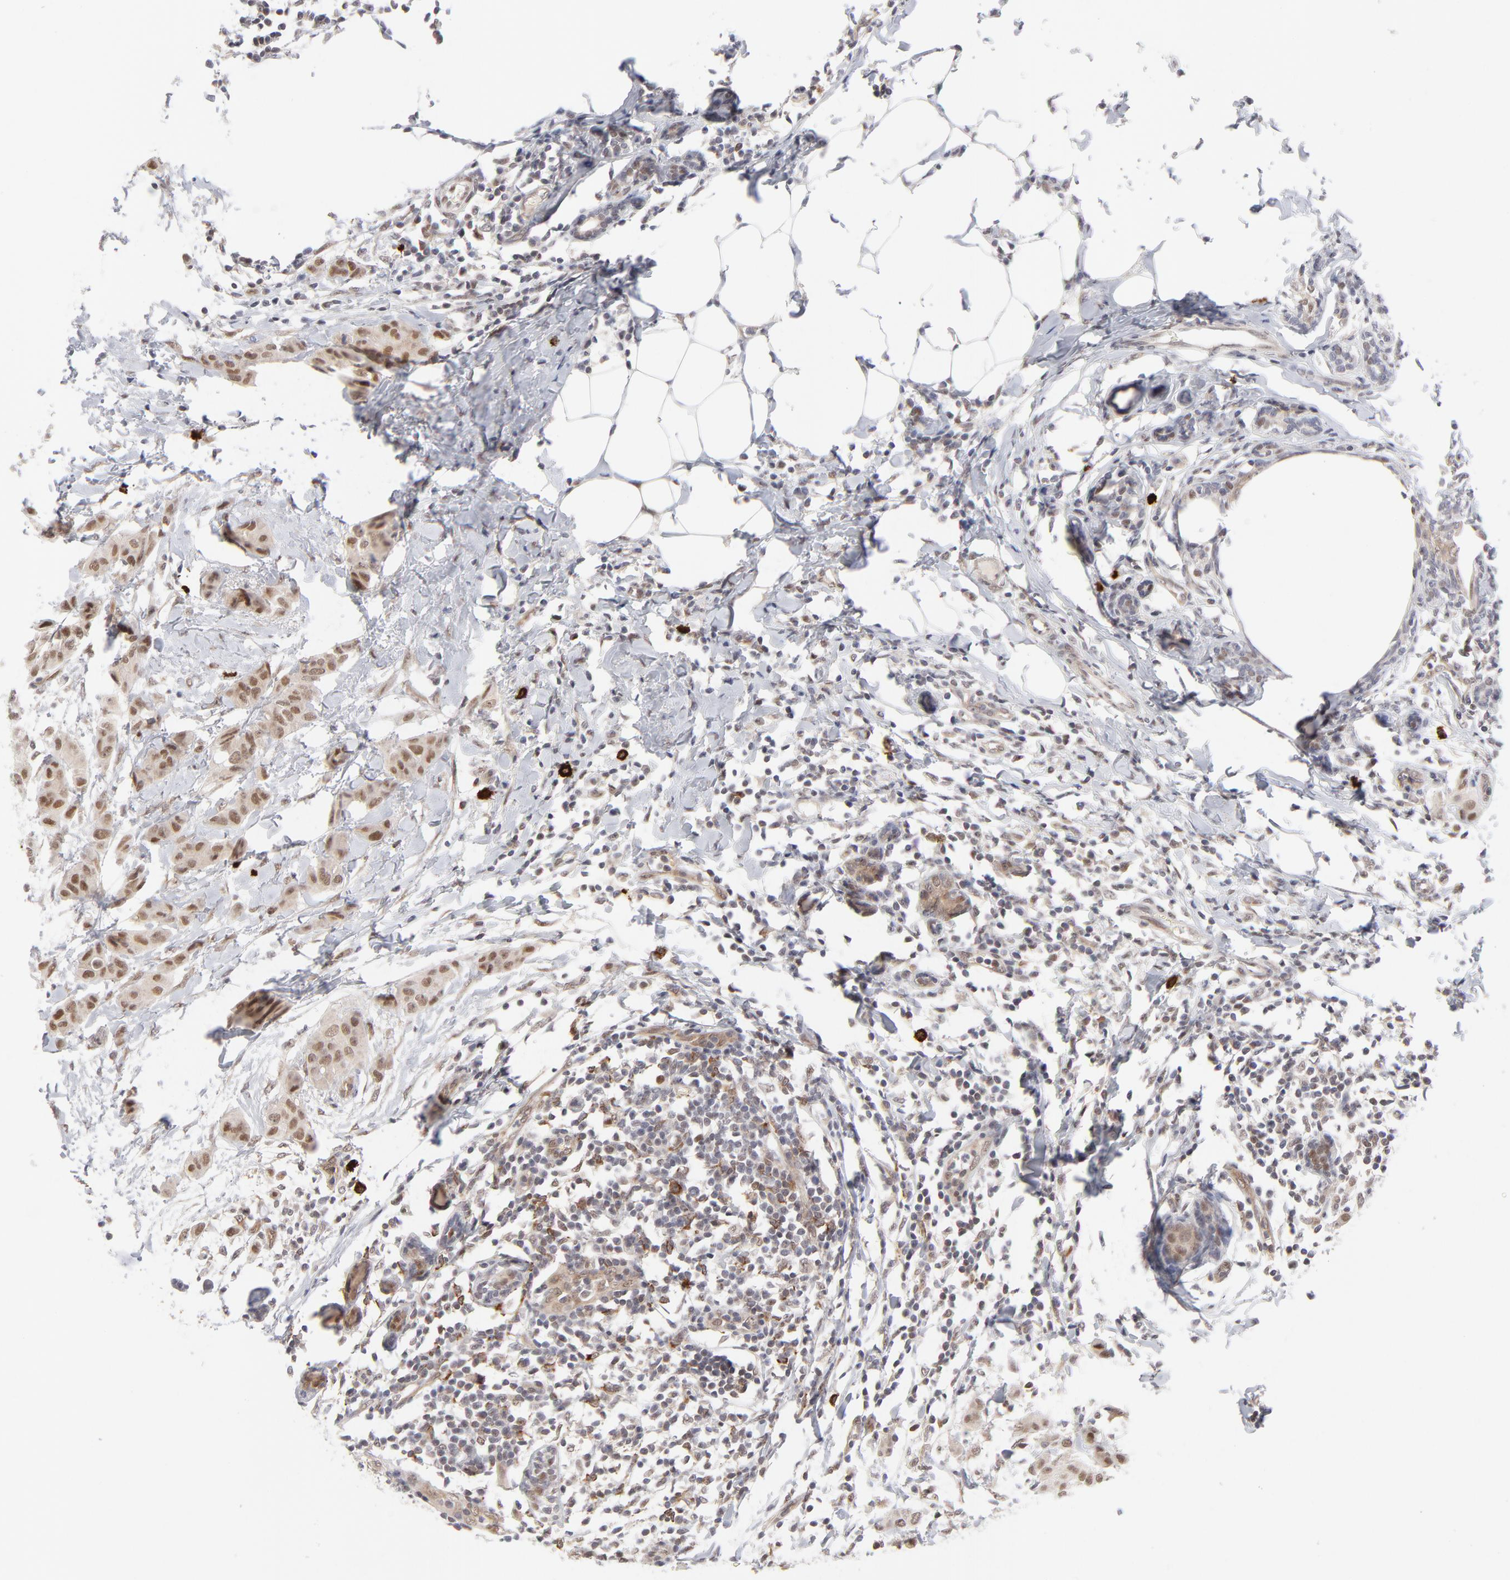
{"staining": {"intensity": "moderate", "quantity": ">75%", "location": "cytoplasmic/membranous,nuclear"}, "tissue": "breast cancer", "cell_type": "Tumor cells", "image_type": "cancer", "snomed": [{"axis": "morphology", "description": "Duct carcinoma"}, {"axis": "topography", "description": "Breast"}], "caption": "Moderate cytoplasmic/membranous and nuclear protein expression is seen in about >75% of tumor cells in breast cancer.", "gene": "NBN", "patient": {"sex": "female", "age": 40}}